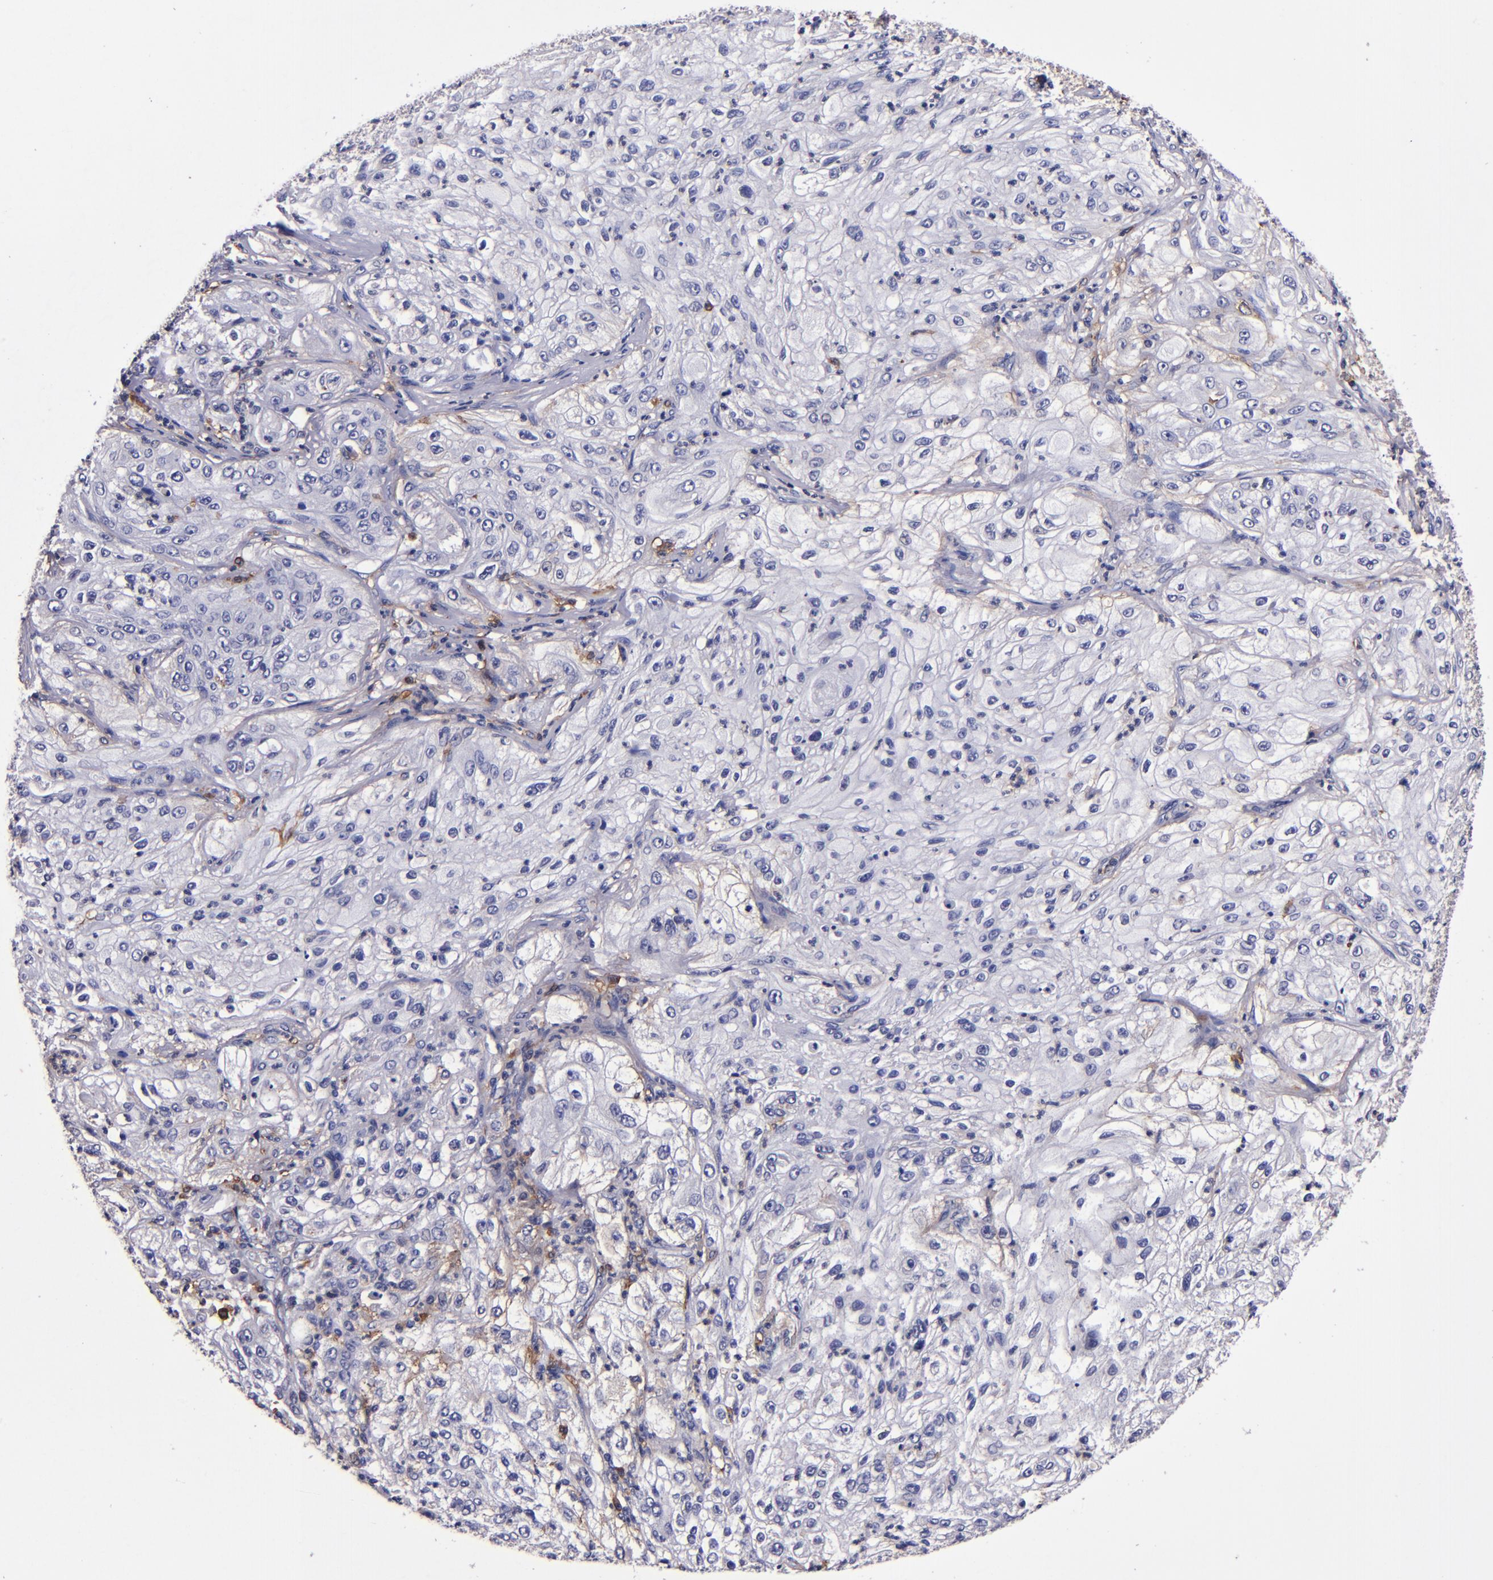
{"staining": {"intensity": "weak", "quantity": "<25%", "location": "cytoplasmic/membranous"}, "tissue": "lung cancer", "cell_type": "Tumor cells", "image_type": "cancer", "snomed": [{"axis": "morphology", "description": "Inflammation, NOS"}, {"axis": "morphology", "description": "Squamous cell carcinoma, NOS"}, {"axis": "topography", "description": "Lymph node"}, {"axis": "topography", "description": "Soft tissue"}, {"axis": "topography", "description": "Lung"}], "caption": "A high-resolution histopathology image shows immunohistochemistry (IHC) staining of squamous cell carcinoma (lung), which shows no significant positivity in tumor cells.", "gene": "SIRPA", "patient": {"sex": "male", "age": 66}}